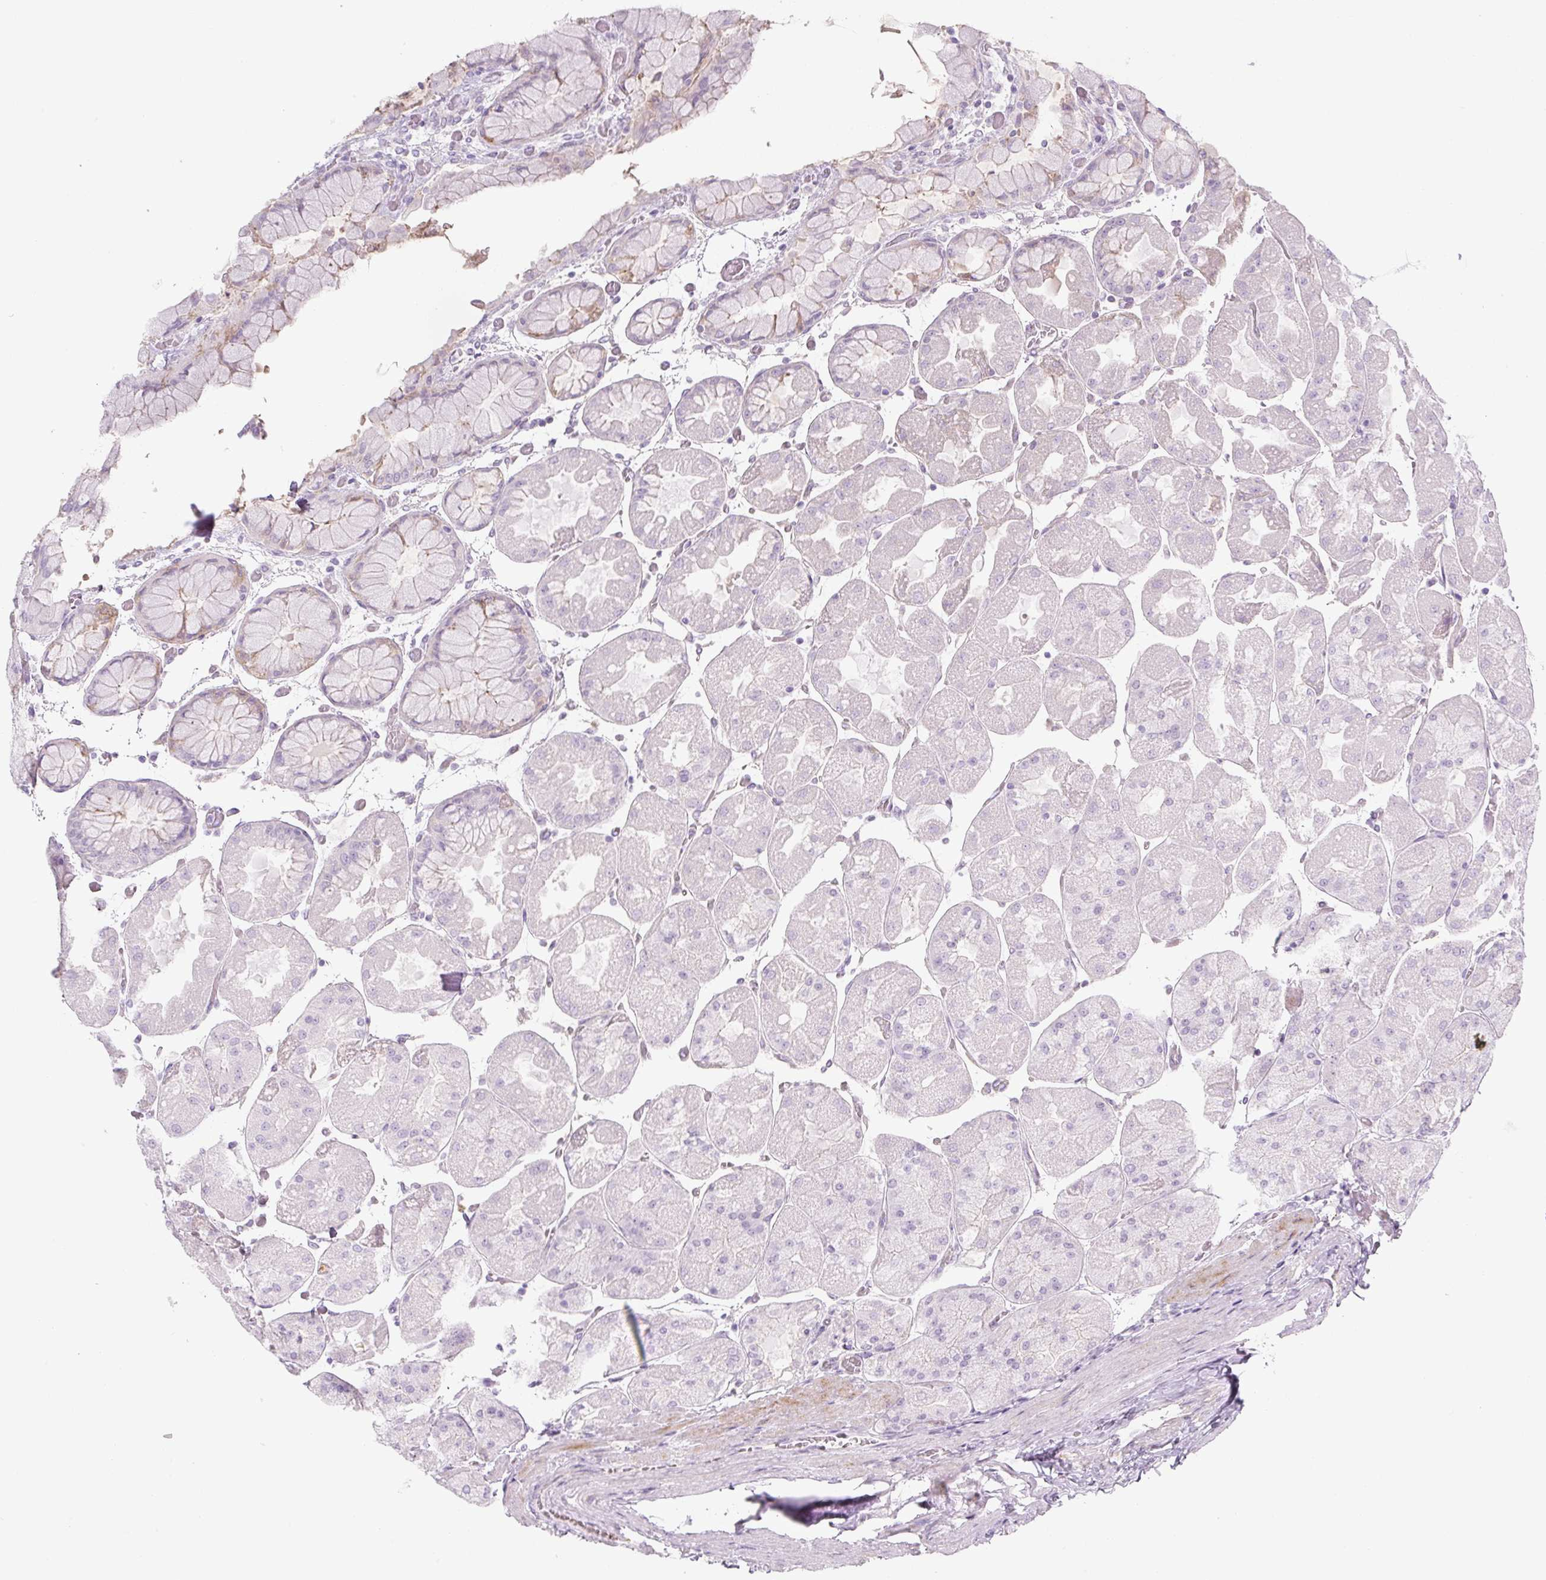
{"staining": {"intensity": "moderate", "quantity": "<25%", "location": "cytoplasmic/membranous"}, "tissue": "stomach", "cell_type": "Glandular cells", "image_type": "normal", "snomed": [{"axis": "morphology", "description": "Normal tissue, NOS"}, {"axis": "topography", "description": "Stomach"}], "caption": "IHC histopathology image of unremarkable stomach: stomach stained using immunohistochemistry (IHC) displays low levels of moderate protein expression localized specifically in the cytoplasmic/membranous of glandular cells, appearing as a cytoplasmic/membranous brown color.", "gene": "PRM1", "patient": {"sex": "female", "age": 61}}